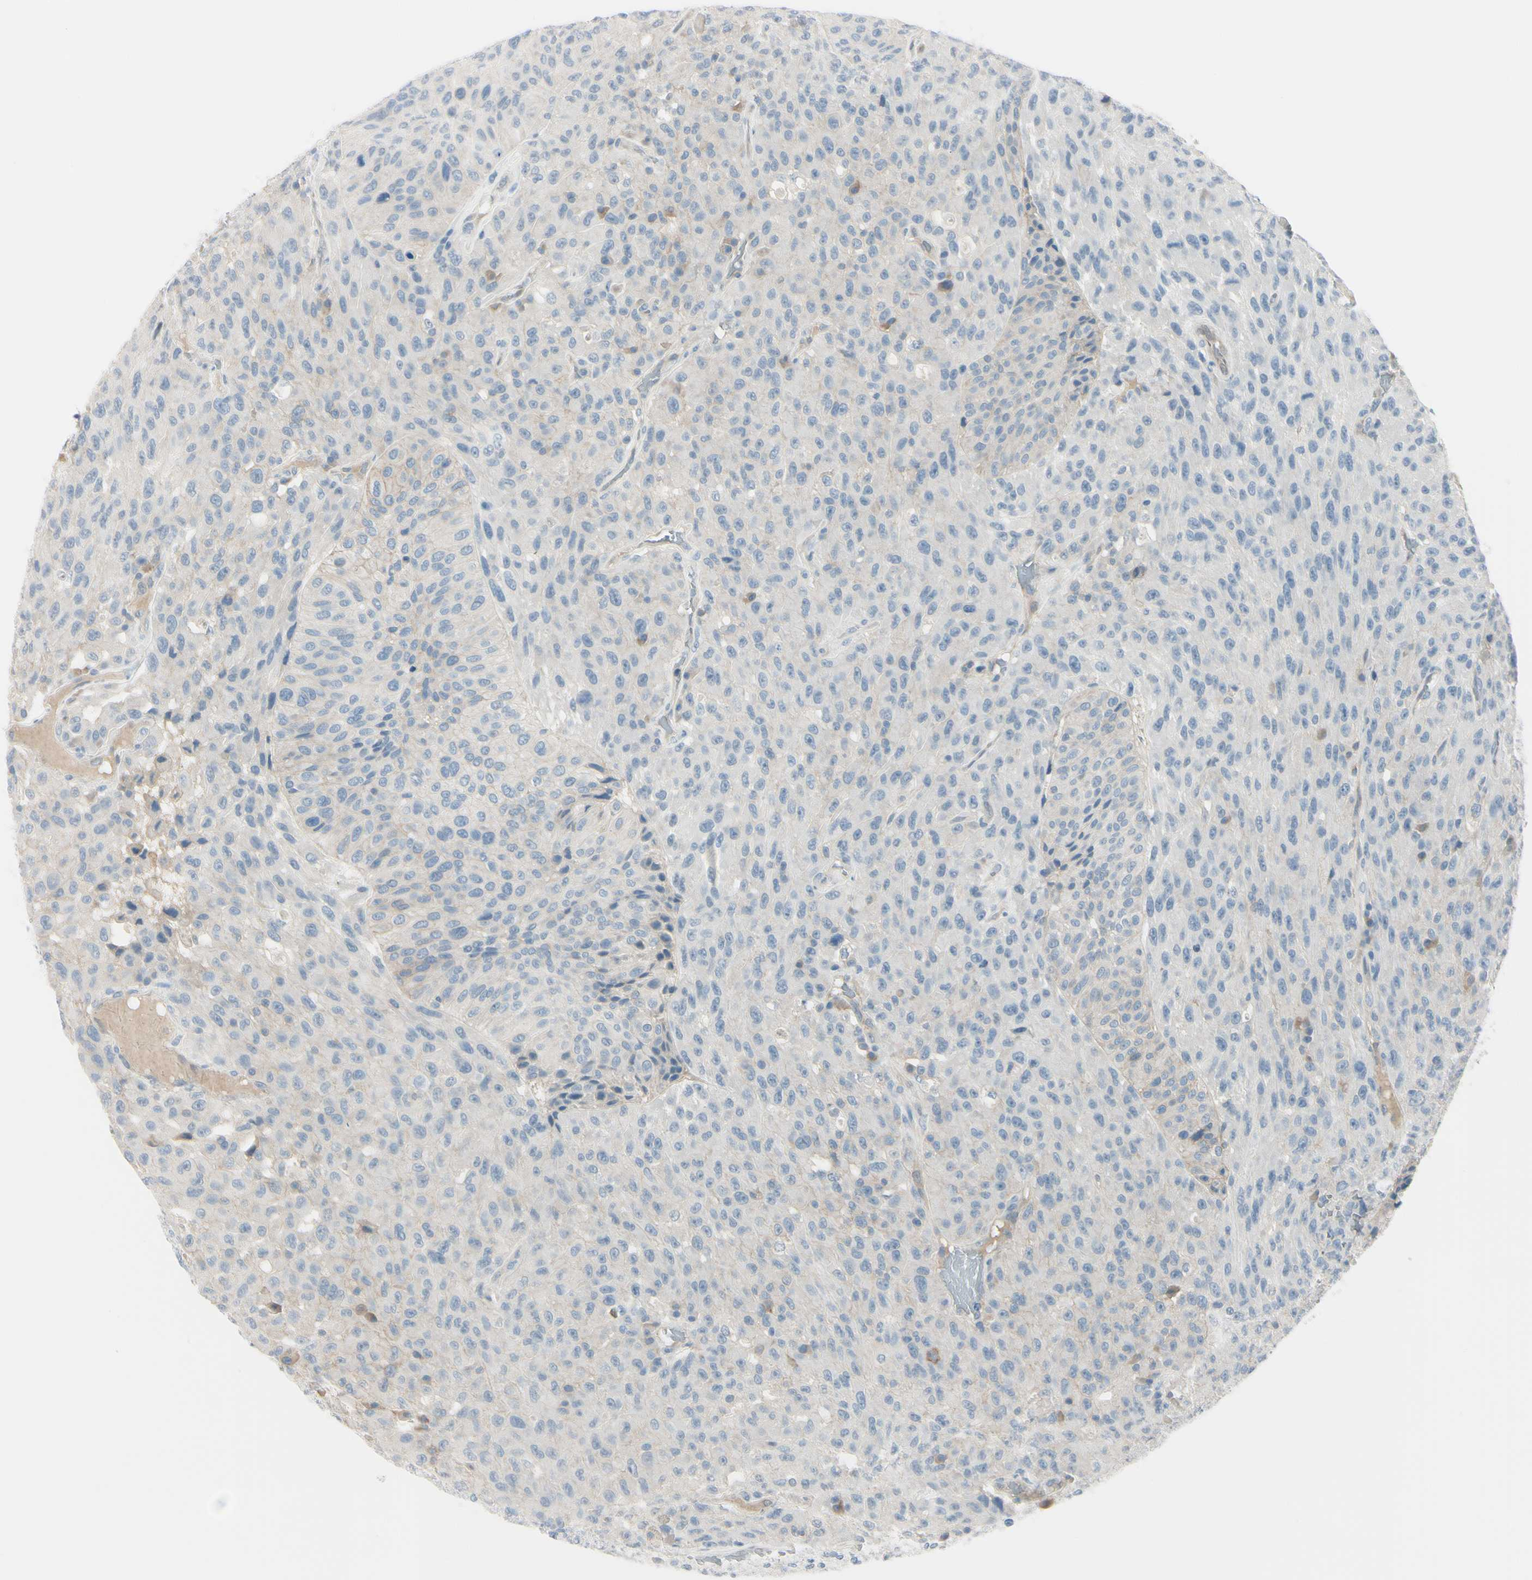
{"staining": {"intensity": "weak", "quantity": "<25%", "location": "cytoplasmic/membranous"}, "tissue": "urothelial cancer", "cell_type": "Tumor cells", "image_type": "cancer", "snomed": [{"axis": "morphology", "description": "Urothelial carcinoma, High grade"}, {"axis": "topography", "description": "Urinary bladder"}], "caption": "Tumor cells are negative for brown protein staining in high-grade urothelial carcinoma. The staining is performed using DAB (3,3'-diaminobenzidine) brown chromogen with nuclei counter-stained in using hematoxylin.", "gene": "ASB9", "patient": {"sex": "male", "age": 66}}